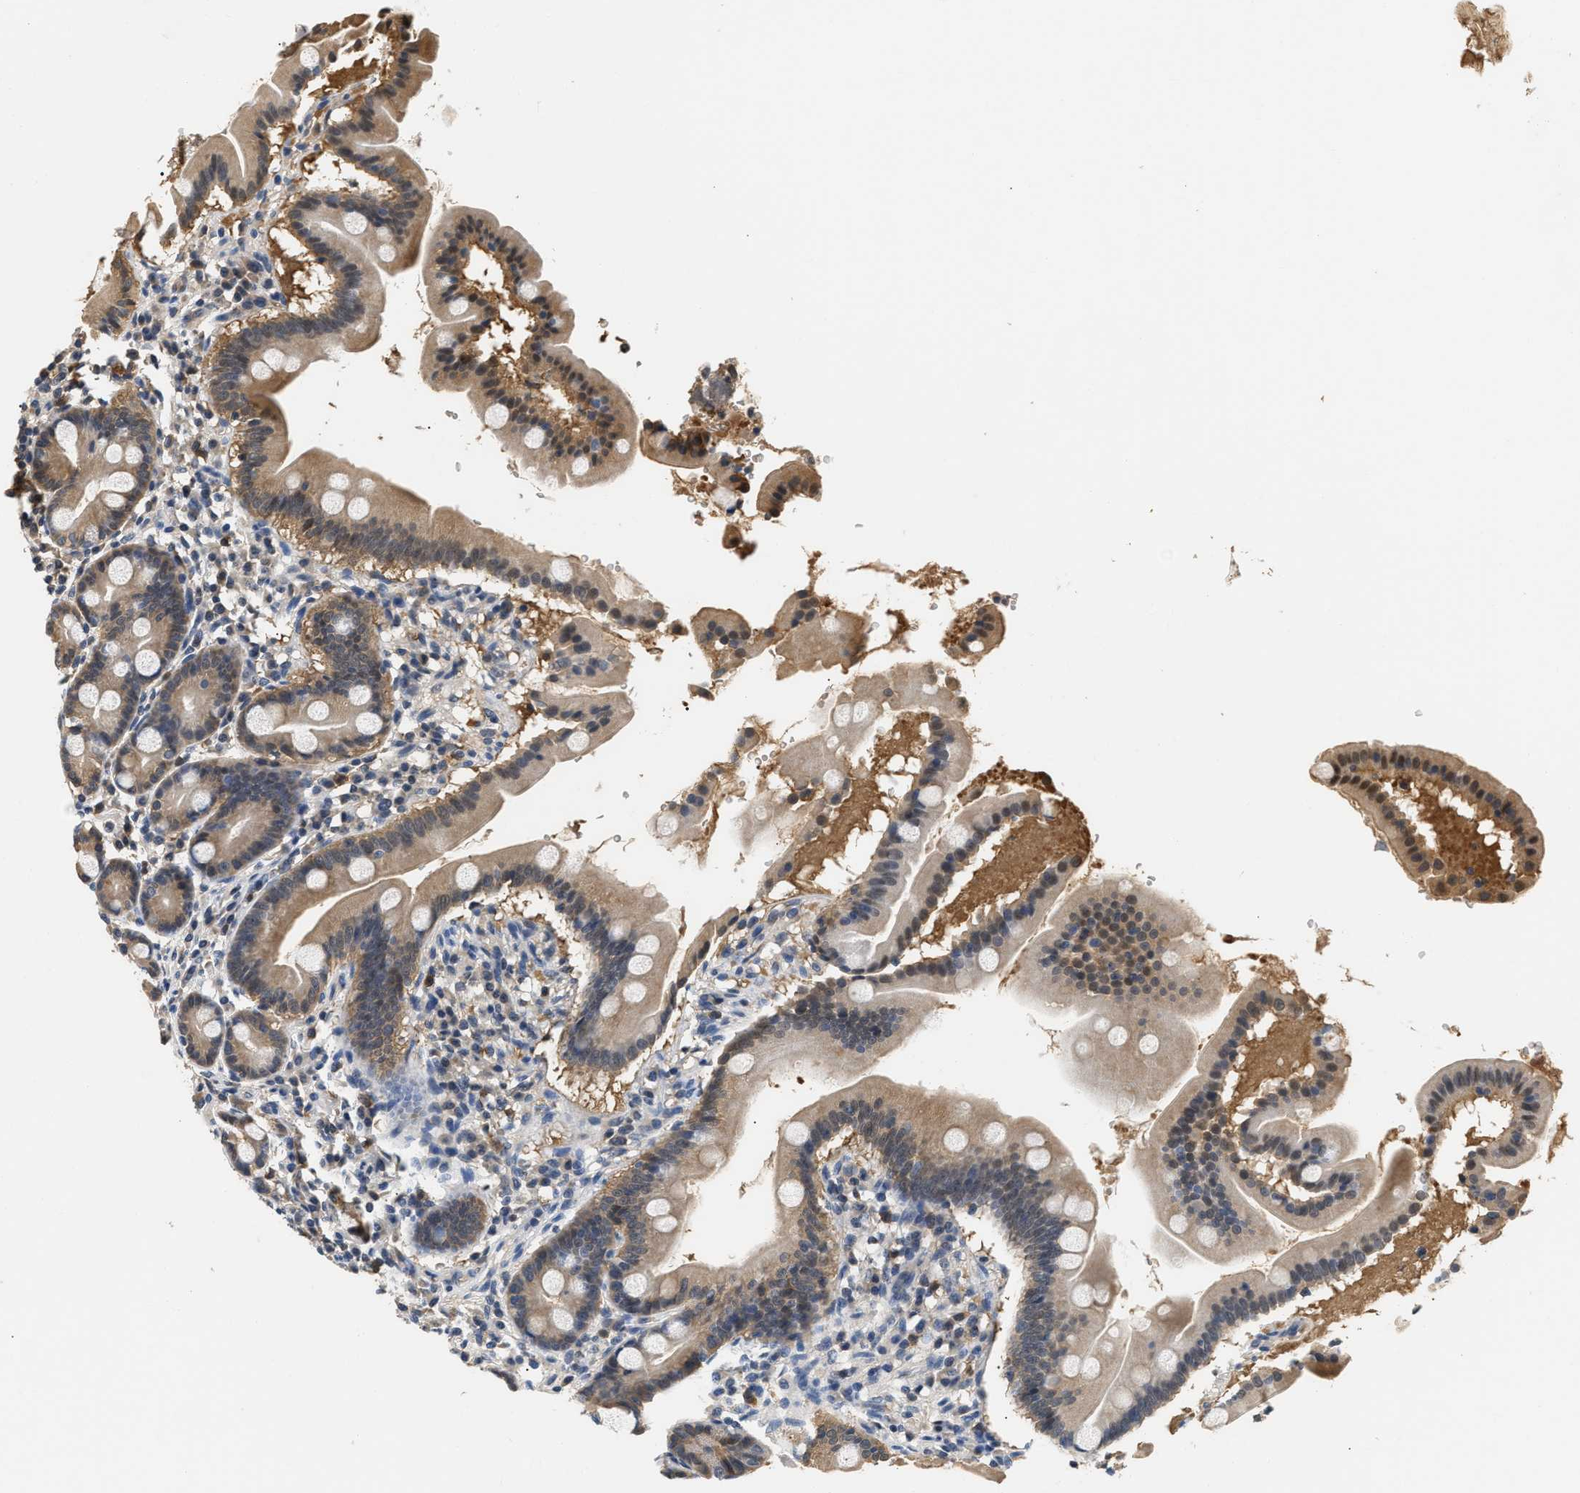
{"staining": {"intensity": "moderate", "quantity": ">75%", "location": "cytoplasmic/membranous"}, "tissue": "duodenum", "cell_type": "Glandular cells", "image_type": "normal", "snomed": [{"axis": "morphology", "description": "Normal tissue, NOS"}, {"axis": "topography", "description": "Duodenum"}], "caption": "A histopathology image of duodenum stained for a protein demonstrates moderate cytoplasmic/membranous brown staining in glandular cells.", "gene": "GPI", "patient": {"sex": "male", "age": 50}}